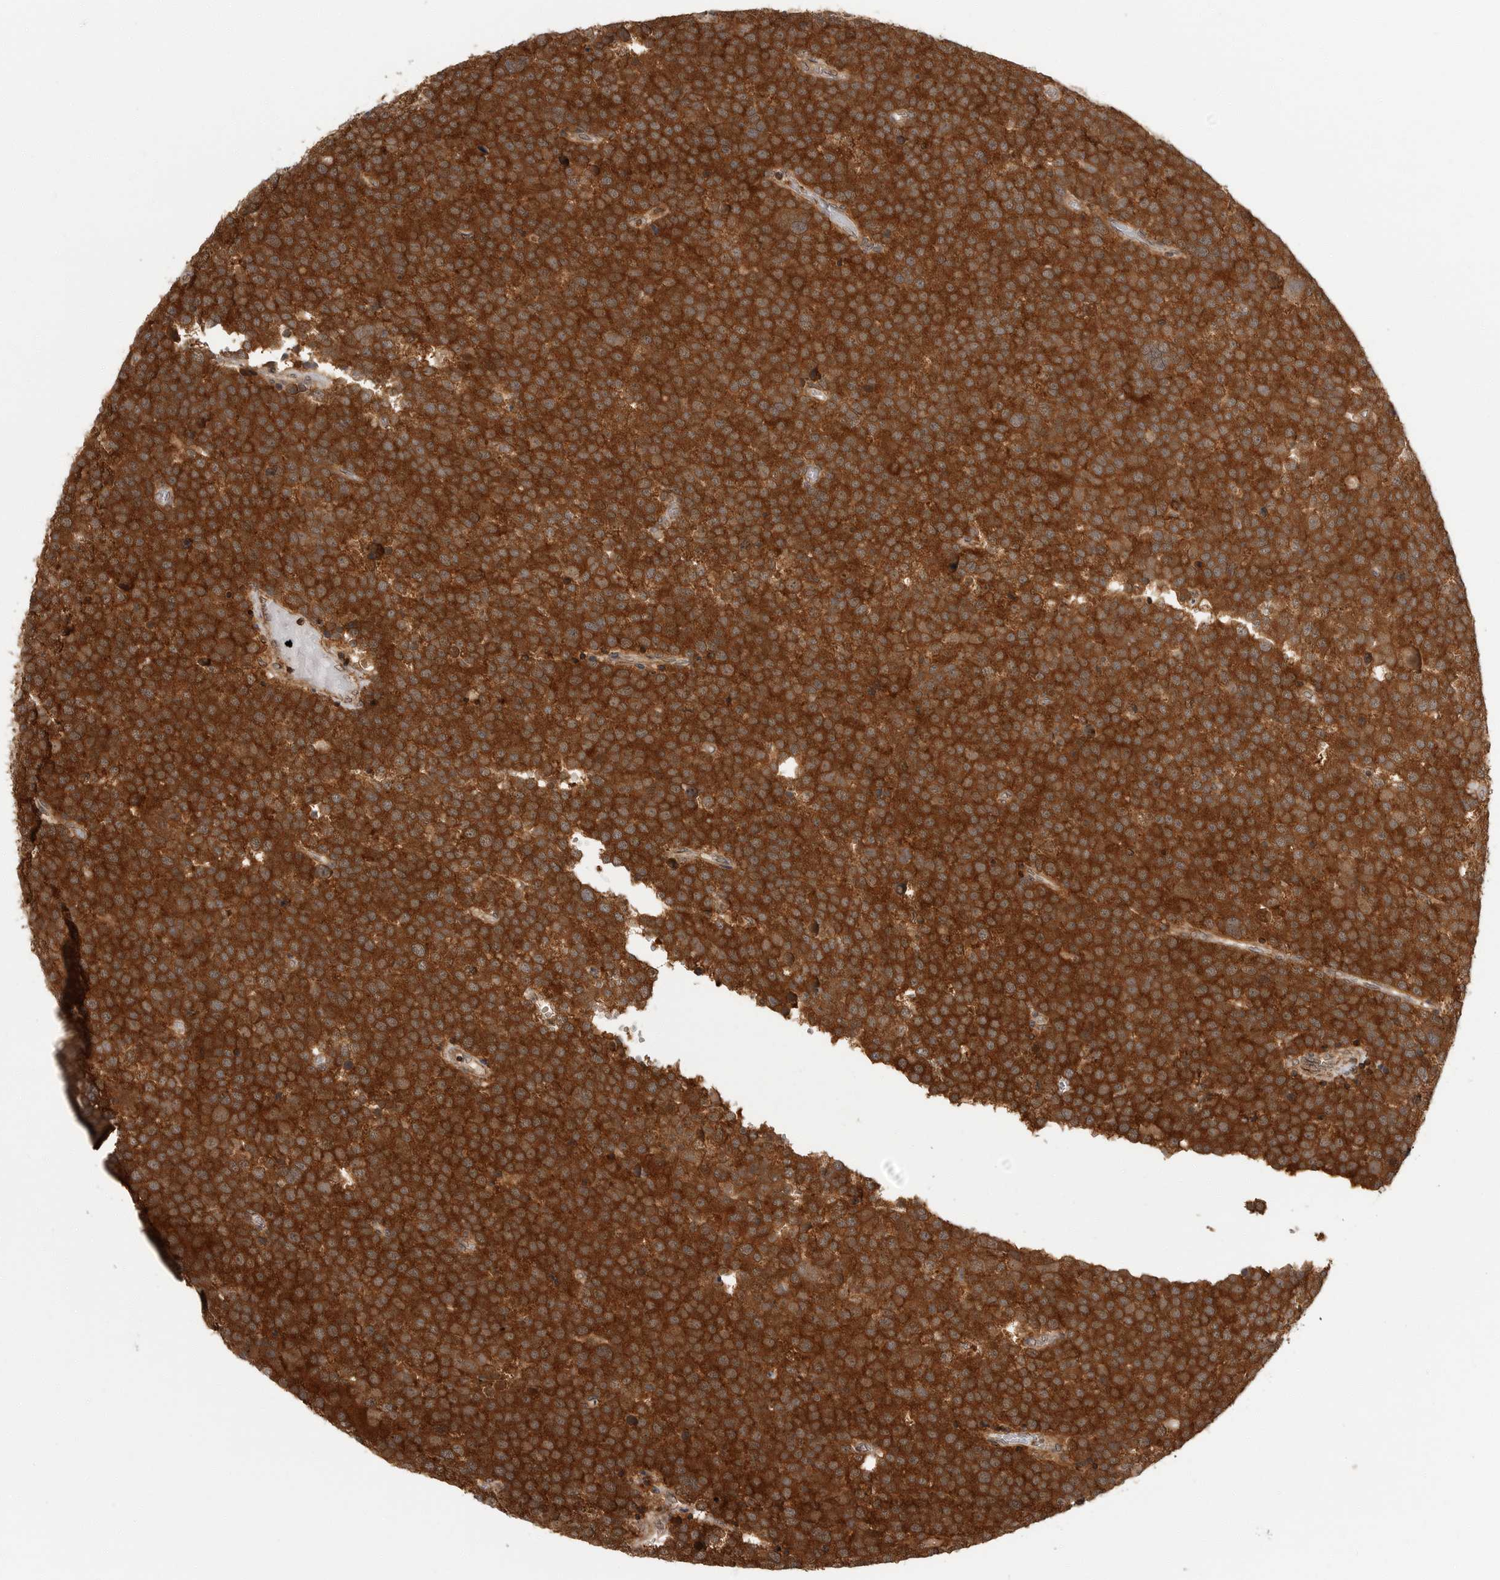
{"staining": {"intensity": "strong", "quantity": ">75%", "location": "cytoplasmic/membranous"}, "tissue": "testis cancer", "cell_type": "Tumor cells", "image_type": "cancer", "snomed": [{"axis": "morphology", "description": "Seminoma, NOS"}, {"axis": "topography", "description": "Testis"}], "caption": "Immunohistochemistry (DAB (3,3'-diaminobenzidine)) staining of testis seminoma reveals strong cytoplasmic/membranous protein staining in approximately >75% of tumor cells.", "gene": "ERN1", "patient": {"sex": "male", "age": 71}}